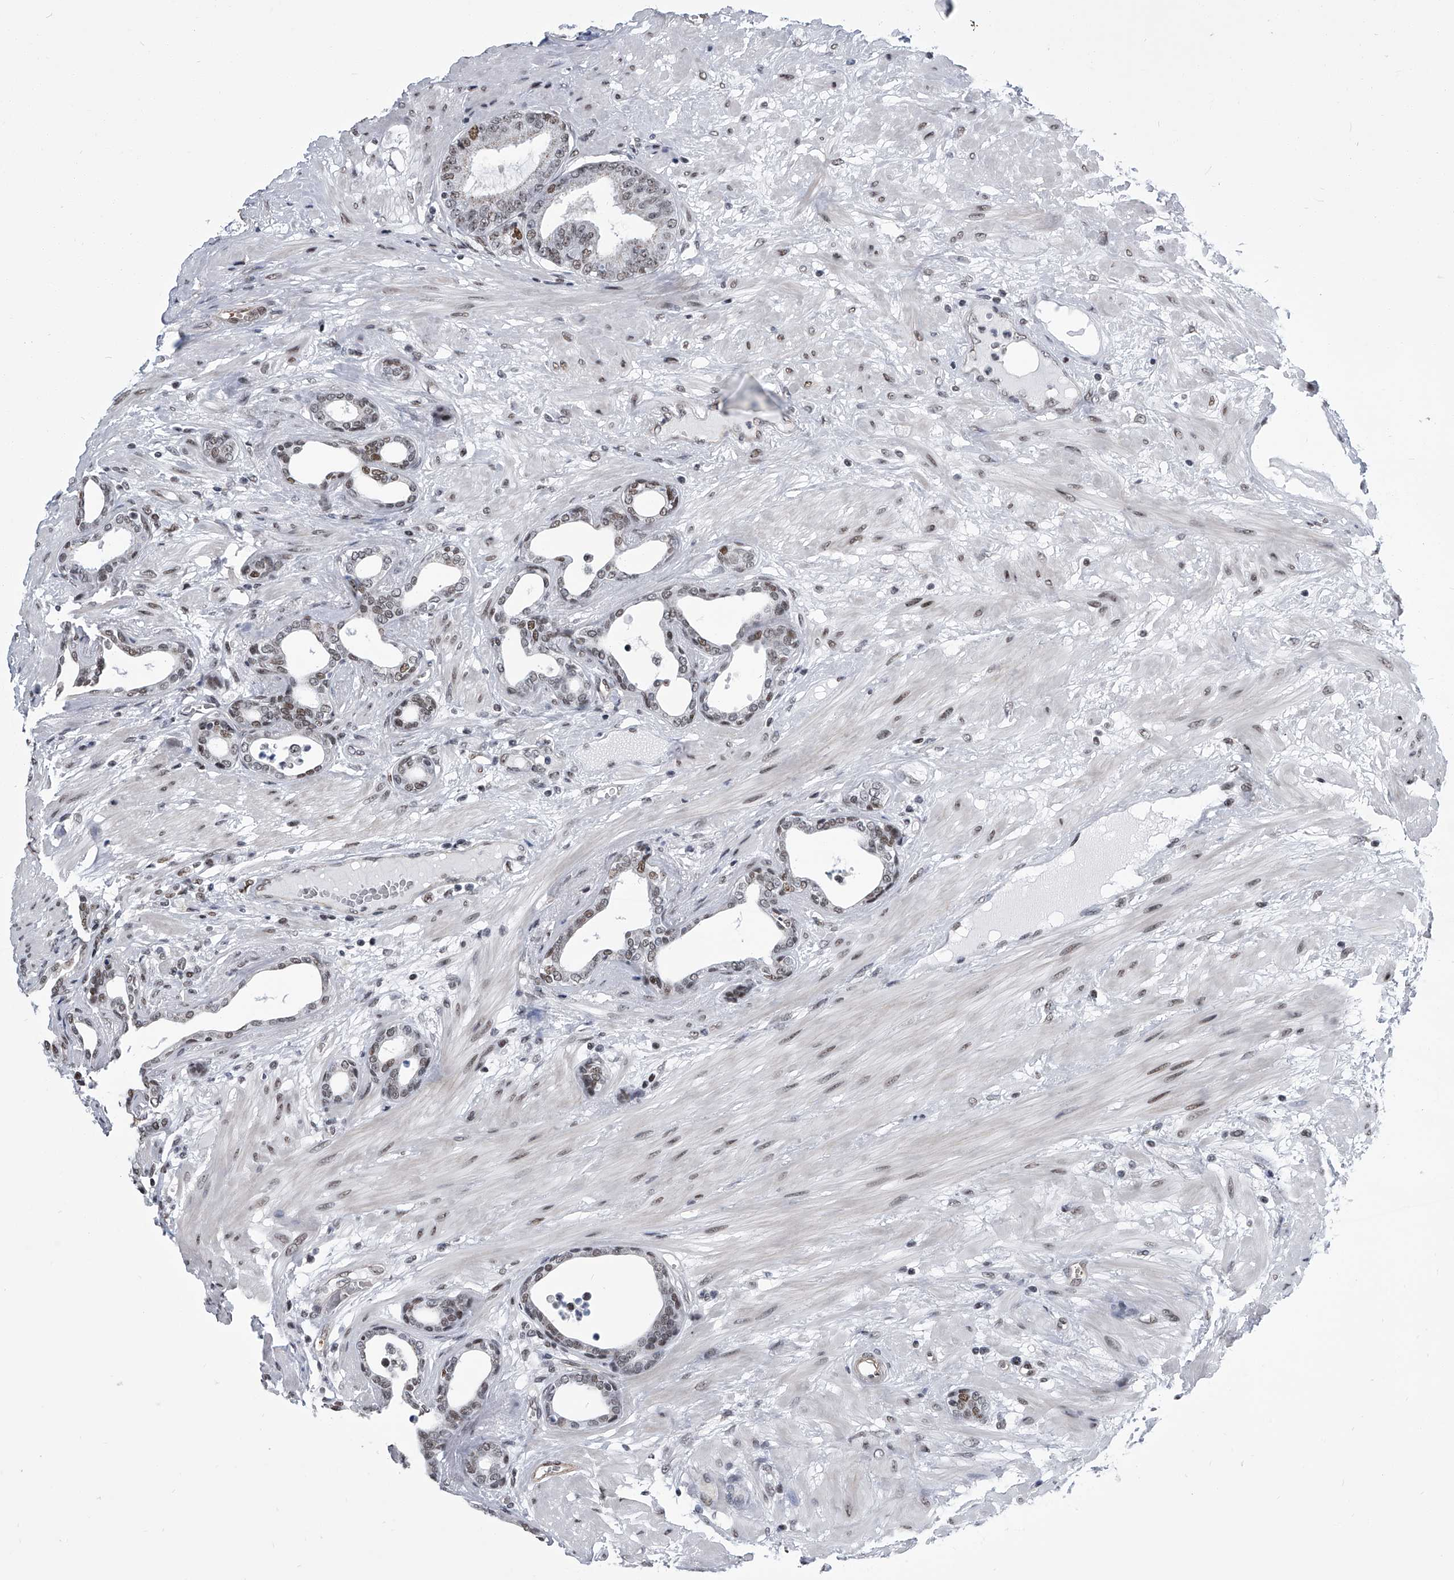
{"staining": {"intensity": "weak", "quantity": ">75%", "location": "nuclear"}, "tissue": "prostate cancer", "cell_type": "Tumor cells", "image_type": "cancer", "snomed": [{"axis": "morphology", "description": "Adenocarcinoma, Low grade"}, {"axis": "topography", "description": "Prostate"}], "caption": "Prostate adenocarcinoma (low-grade) was stained to show a protein in brown. There is low levels of weak nuclear positivity in about >75% of tumor cells.", "gene": "SIM2", "patient": {"sex": "male", "age": 60}}